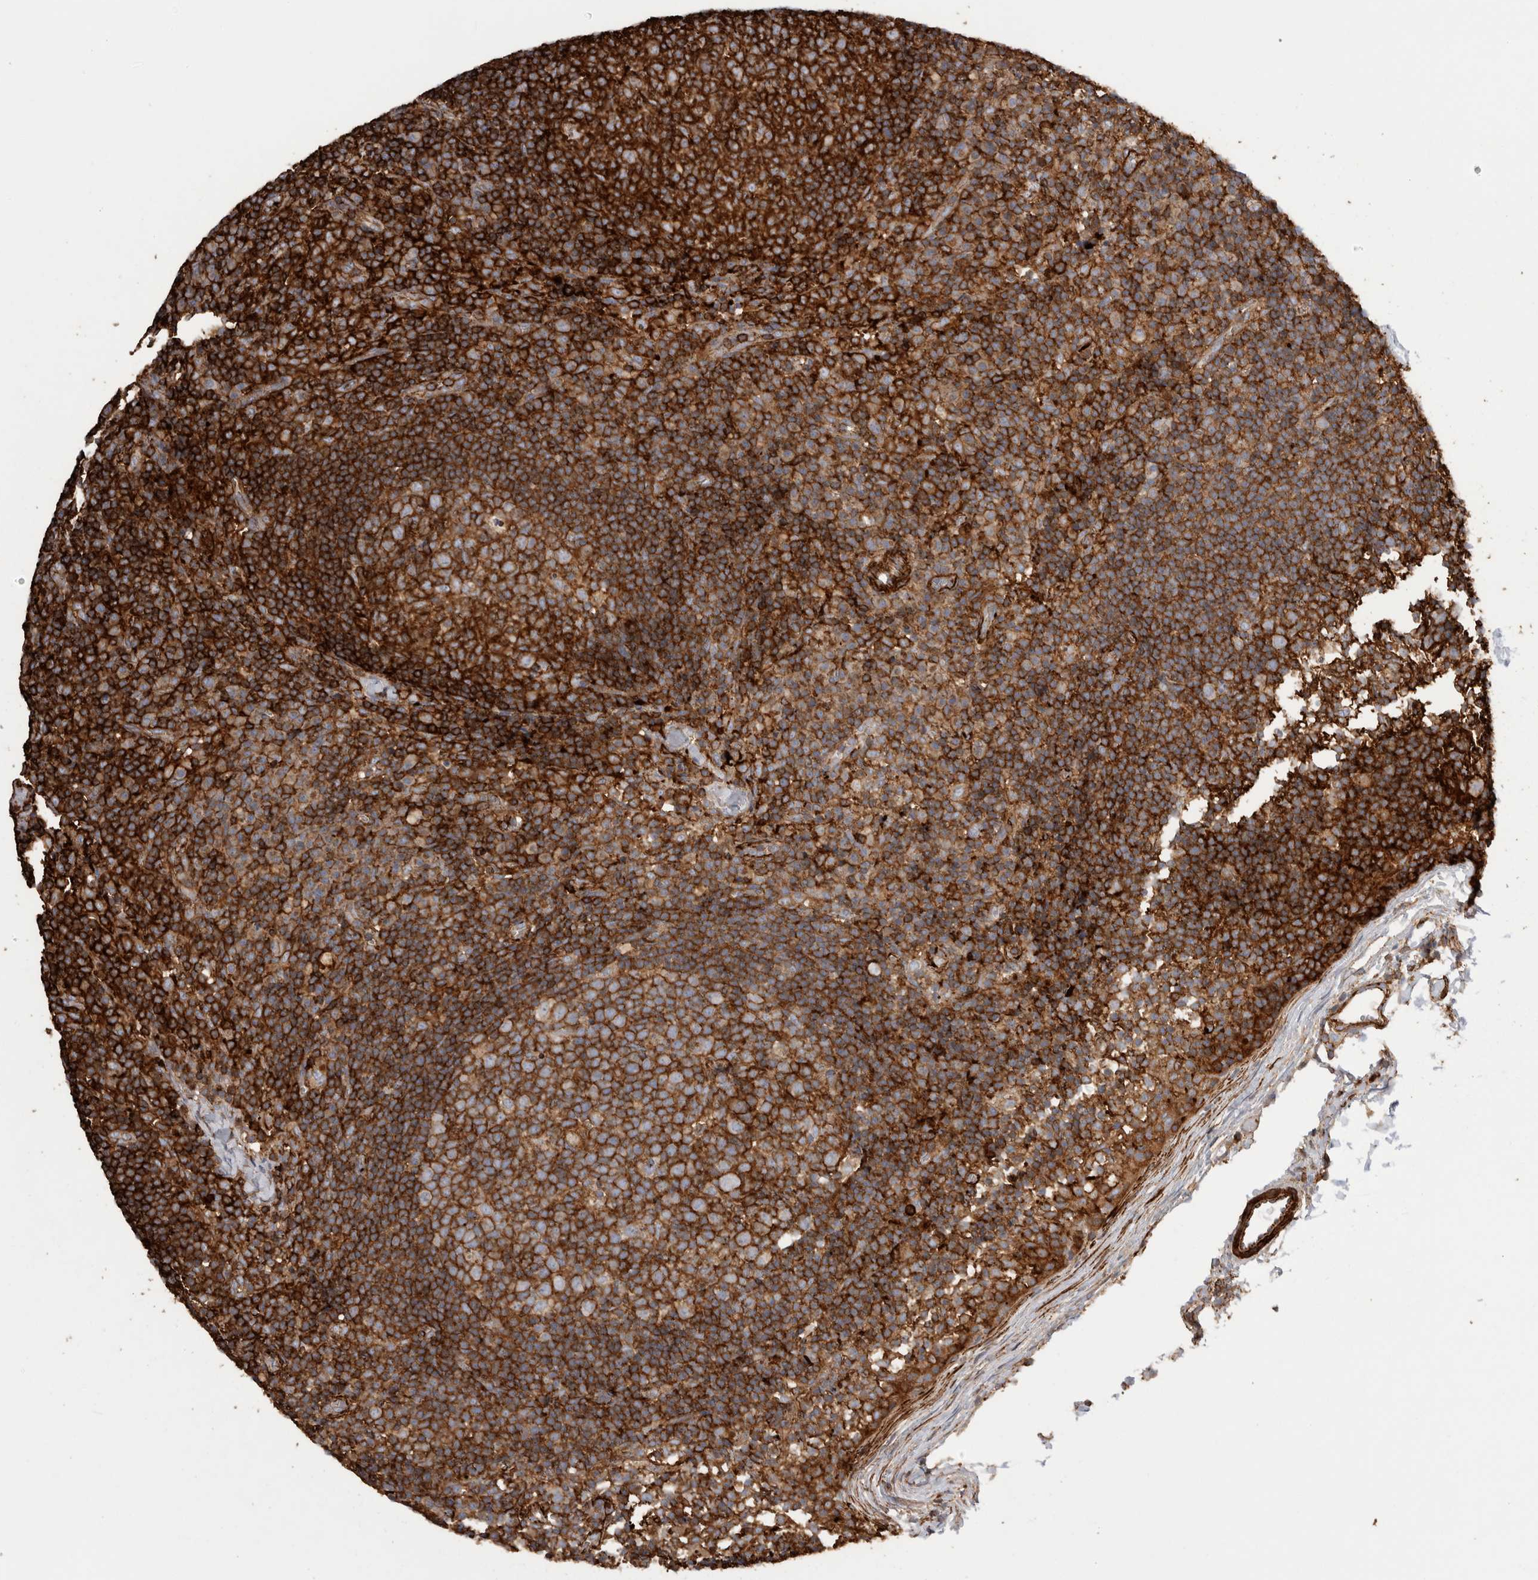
{"staining": {"intensity": "strong", "quantity": ">75%", "location": "cytoplasmic/membranous"}, "tissue": "lymph node", "cell_type": "Germinal center cells", "image_type": "normal", "snomed": [{"axis": "morphology", "description": "Normal tissue, NOS"}, {"axis": "morphology", "description": "Inflammation, NOS"}, {"axis": "topography", "description": "Lymph node"}], "caption": "Brown immunohistochemical staining in normal lymph node exhibits strong cytoplasmic/membranous positivity in approximately >75% of germinal center cells.", "gene": "GPER1", "patient": {"sex": "male", "age": 55}}